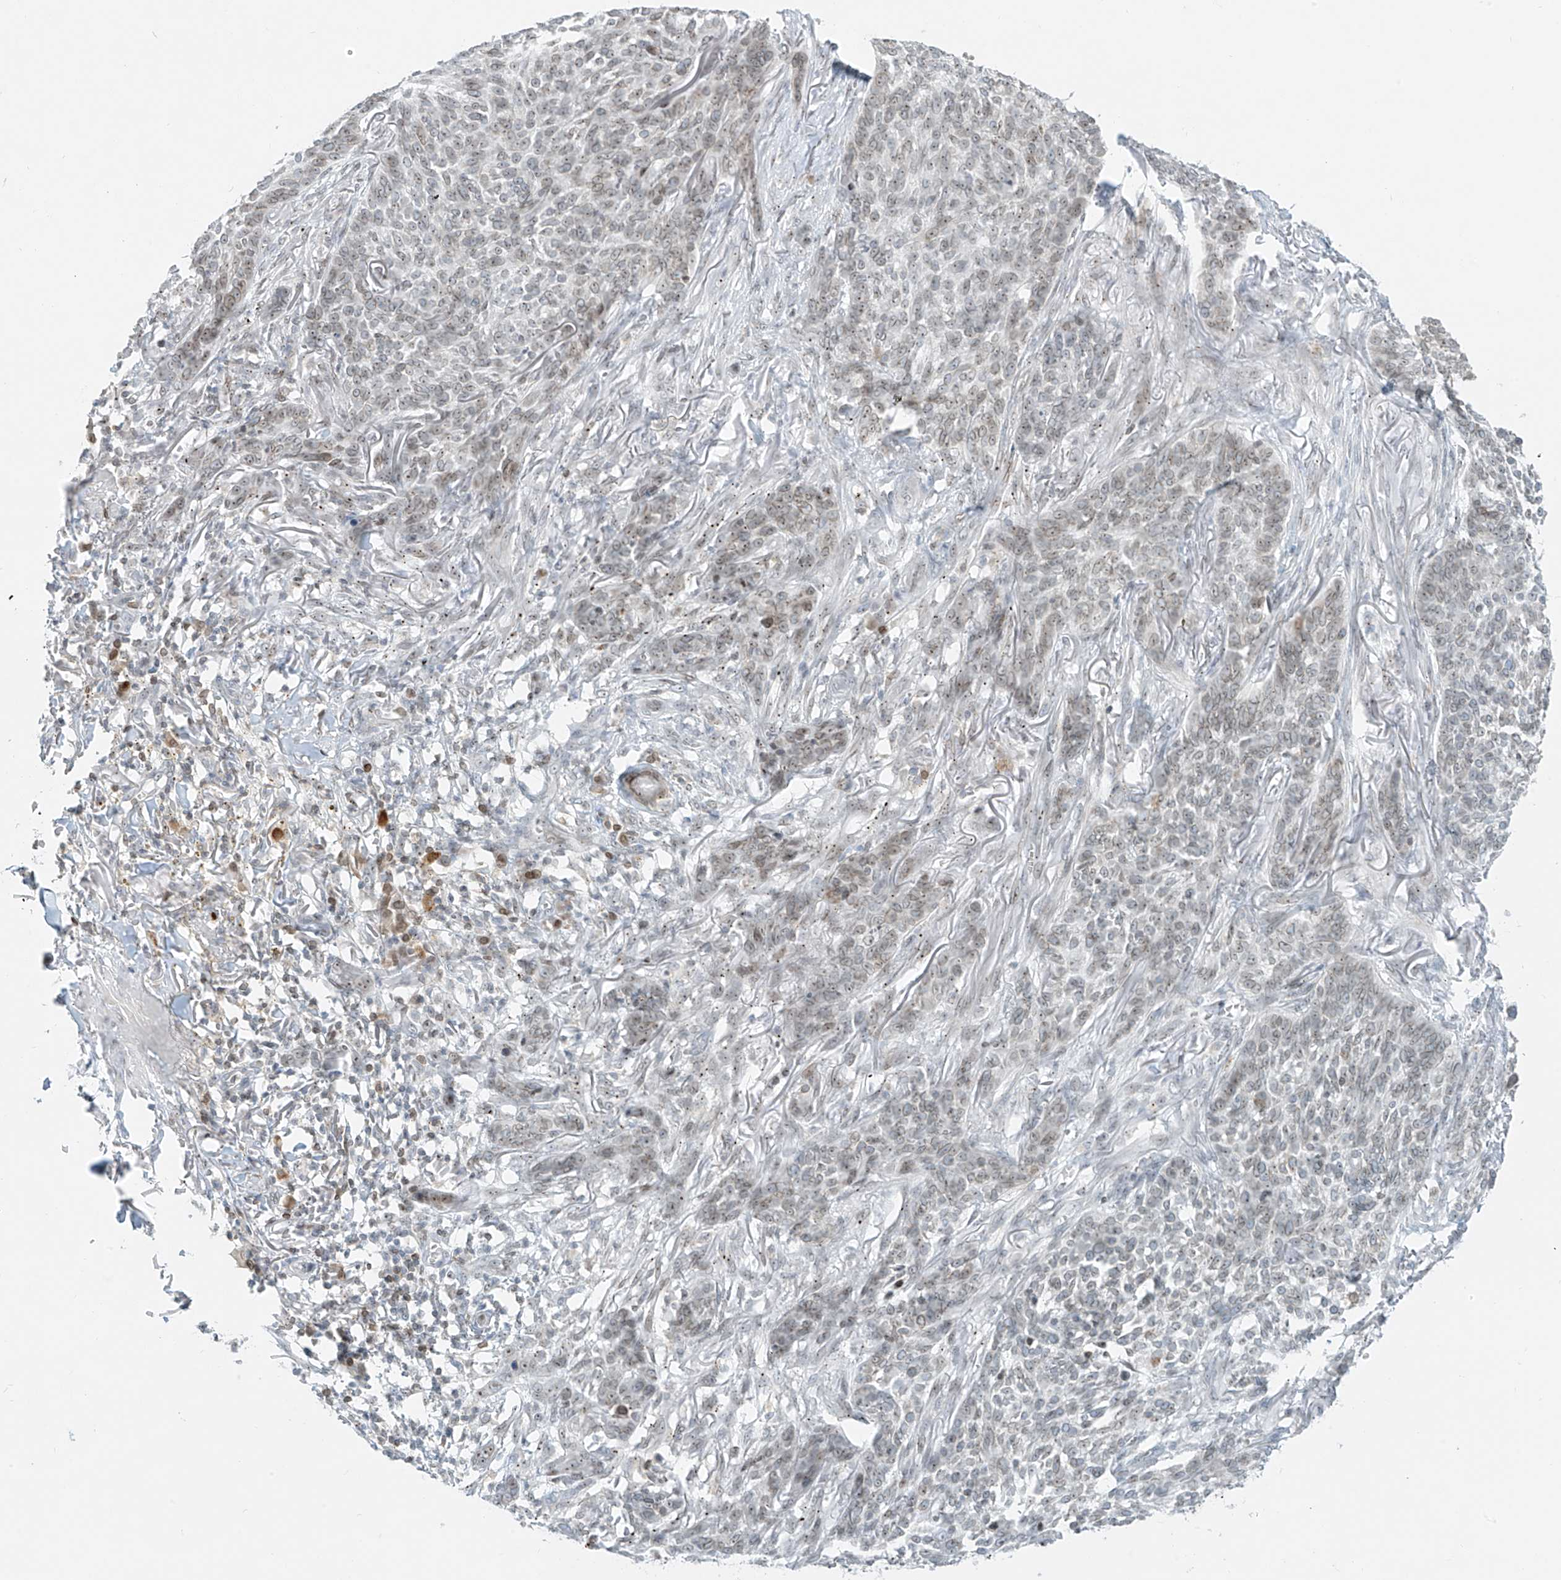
{"staining": {"intensity": "weak", "quantity": "25%-75%", "location": "nuclear"}, "tissue": "skin cancer", "cell_type": "Tumor cells", "image_type": "cancer", "snomed": [{"axis": "morphology", "description": "Basal cell carcinoma"}, {"axis": "topography", "description": "Skin"}], "caption": "This is an image of immunohistochemistry staining of skin cancer (basal cell carcinoma), which shows weak staining in the nuclear of tumor cells.", "gene": "SAMD15", "patient": {"sex": "male", "age": 85}}